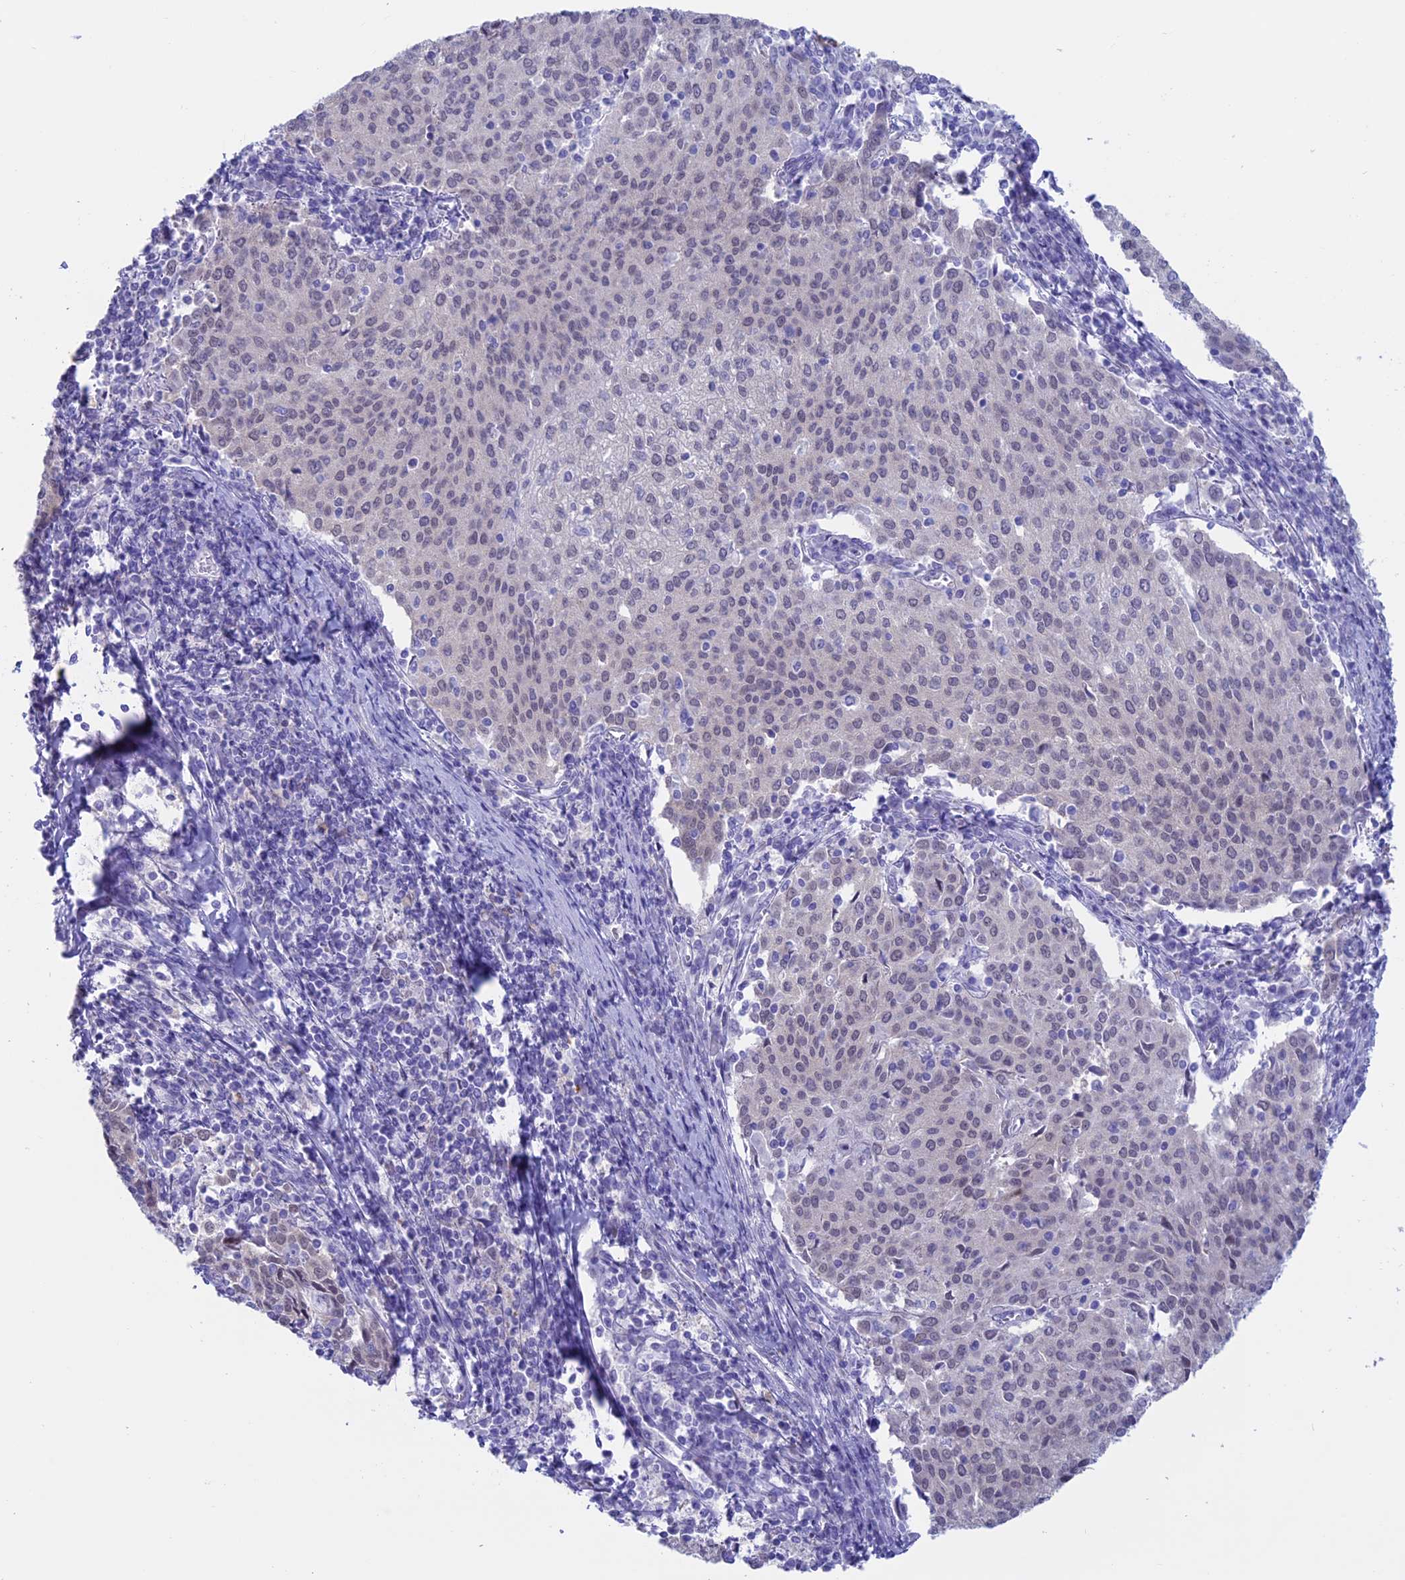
{"staining": {"intensity": "weak", "quantity": "<25%", "location": "nuclear"}, "tissue": "cervical cancer", "cell_type": "Tumor cells", "image_type": "cancer", "snomed": [{"axis": "morphology", "description": "Squamous cell carcinoma, NOS"}, {"axis": "topography", "description": "Cervix"}], "caption": "The immunohistochemistry image has no significant expression in tumor cells of cervical cancer (squamous cell carcinoma) tissue. (DAB (3,3'-diaminobenzidine) immunohistochemistry, high magnification).", "gene": "LHFPL2", "patient": {"sex": "female", "age": 46}}